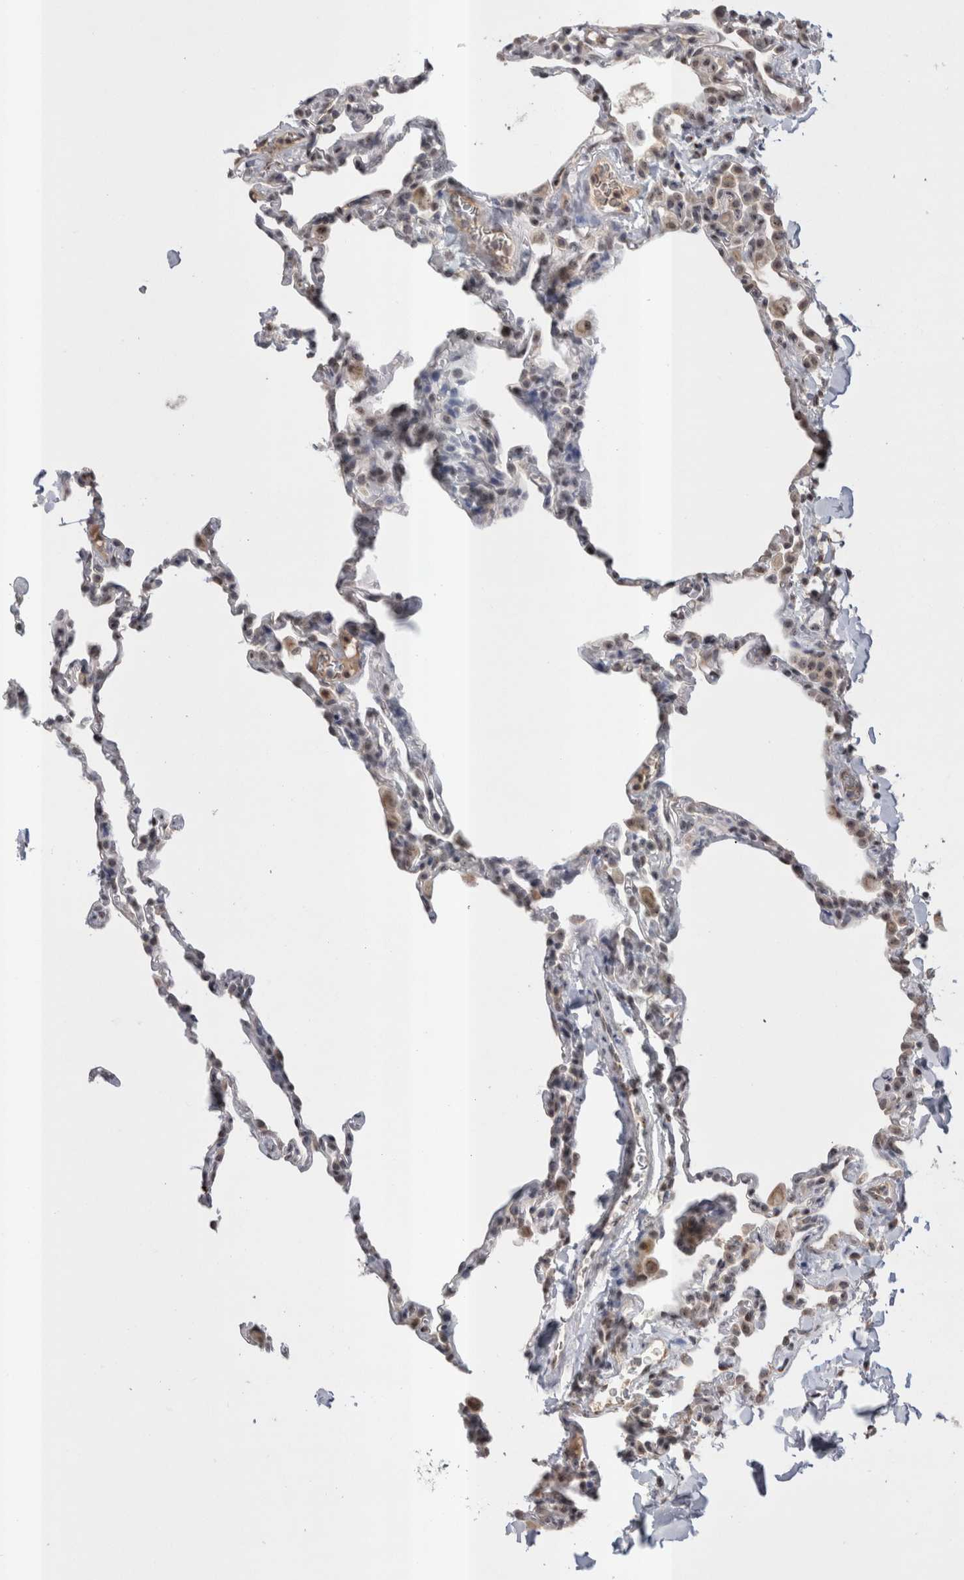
{"staining": {"intensity": "moderate", "quantity": "<25%", "location": "nuclear"}, "tissue": "lung", "cell_type": "Alveolar cells", "image_type": "normal", "snomed": [{"axis": "morphology", "description": "Normal tissue, NOS"}, {"axis": "topography", "description": "Lung"}], "caption": "A photomicrograph showing moderate nuclear positivity in approximately <25% of alveolar cells in normal lung, as visualized by brown immunohistochemical staining.", "gene": "DAXX", "patient": {"sex": "male", "age": 20}}